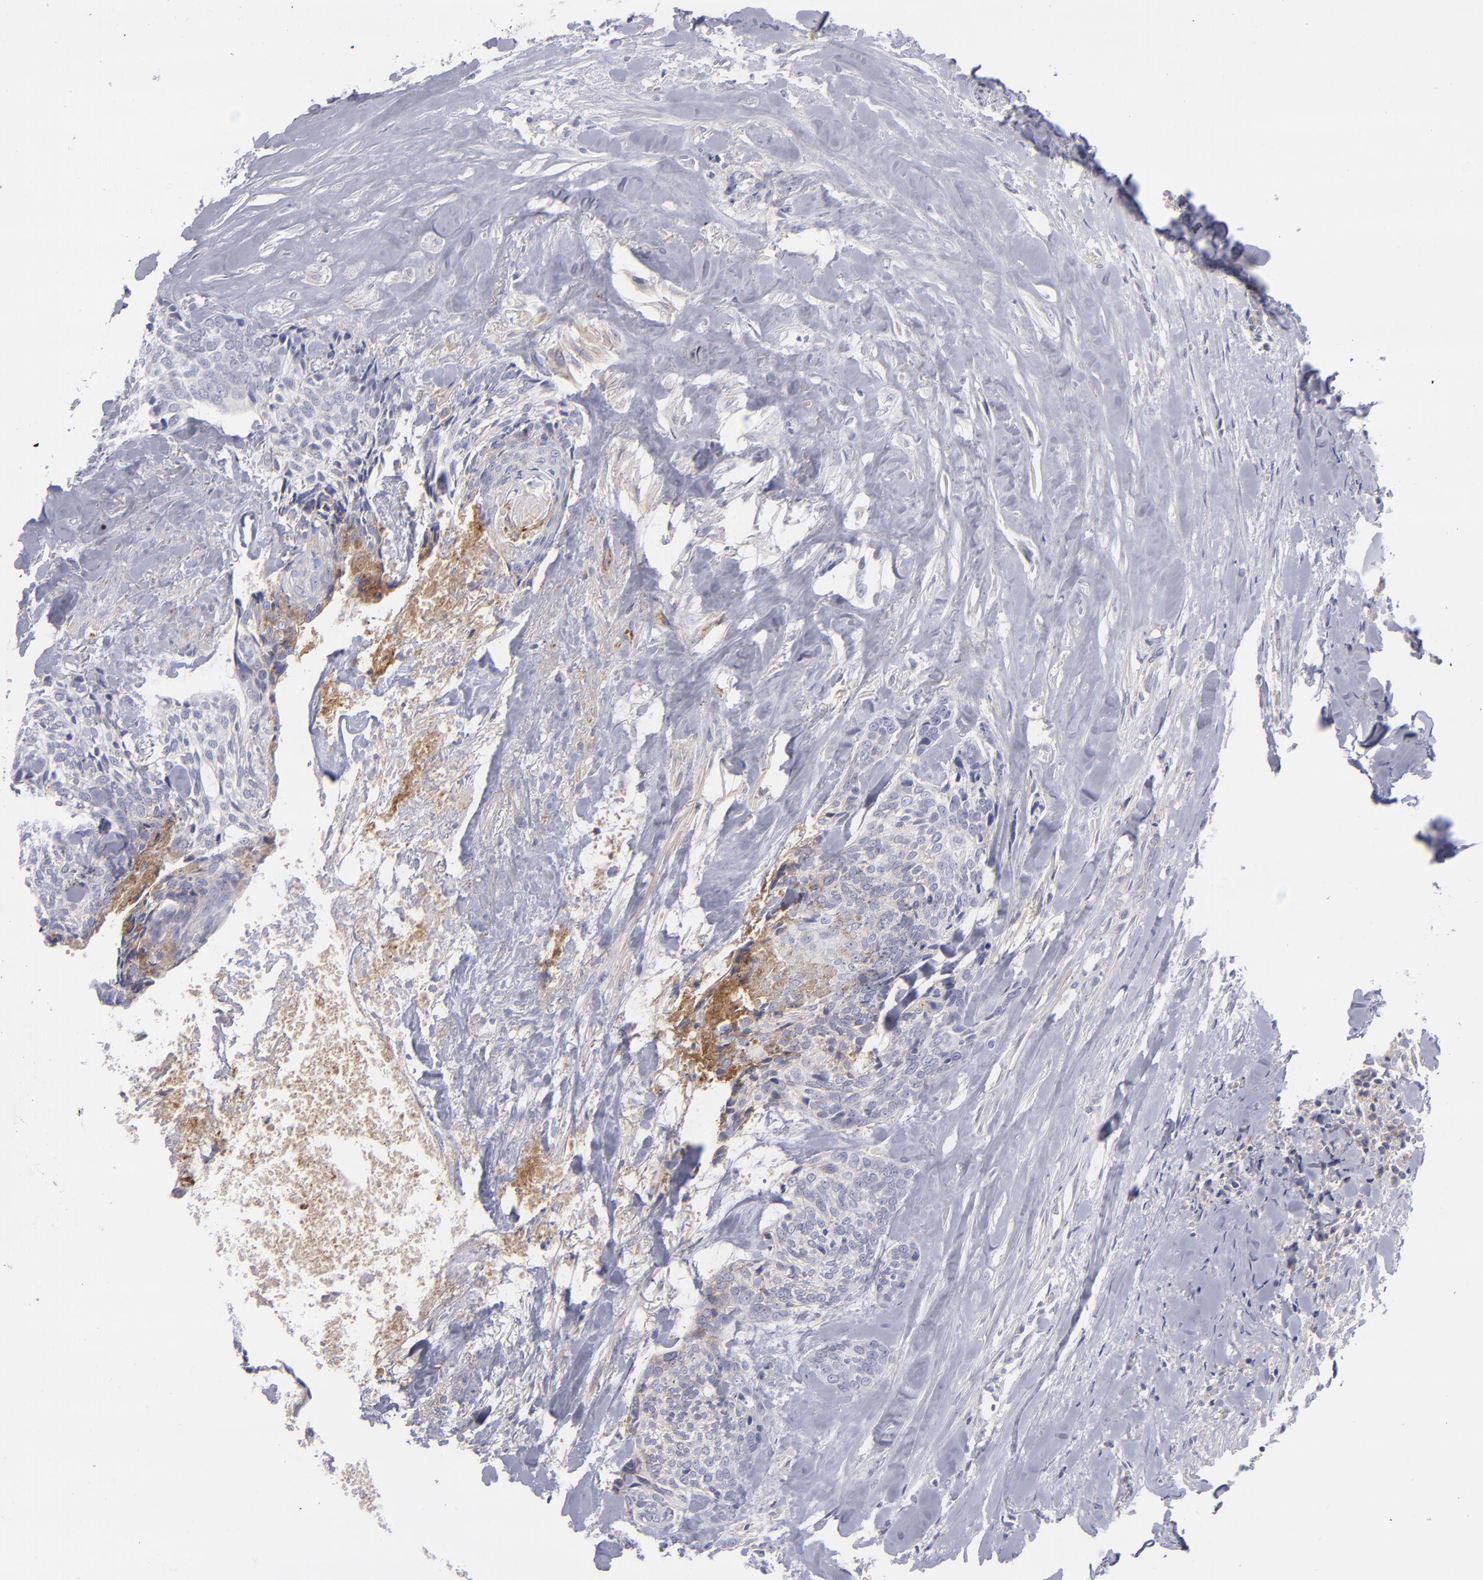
{"staining": {"intensity": "weak", "quantity": "<25%", "location": "cytoplasmic/membranous"}, "tissue": "head and neck cancer", "cell_type": "Tumor cells", "image_type": "cancer", "snomed": [{"axis": "morphology", "description": "Squamous cell carcinoma, NOS"}, {"axis": "topography", "description": "Salivary gland"}, {"axis": "topography", "description": "Head-Neck"}], "caption": "Tumor cells show no significant positivity in squamous cell carcinoma (head and neck).", "gene": "BSG", "patient": {"sex": "male", "age": 70}}